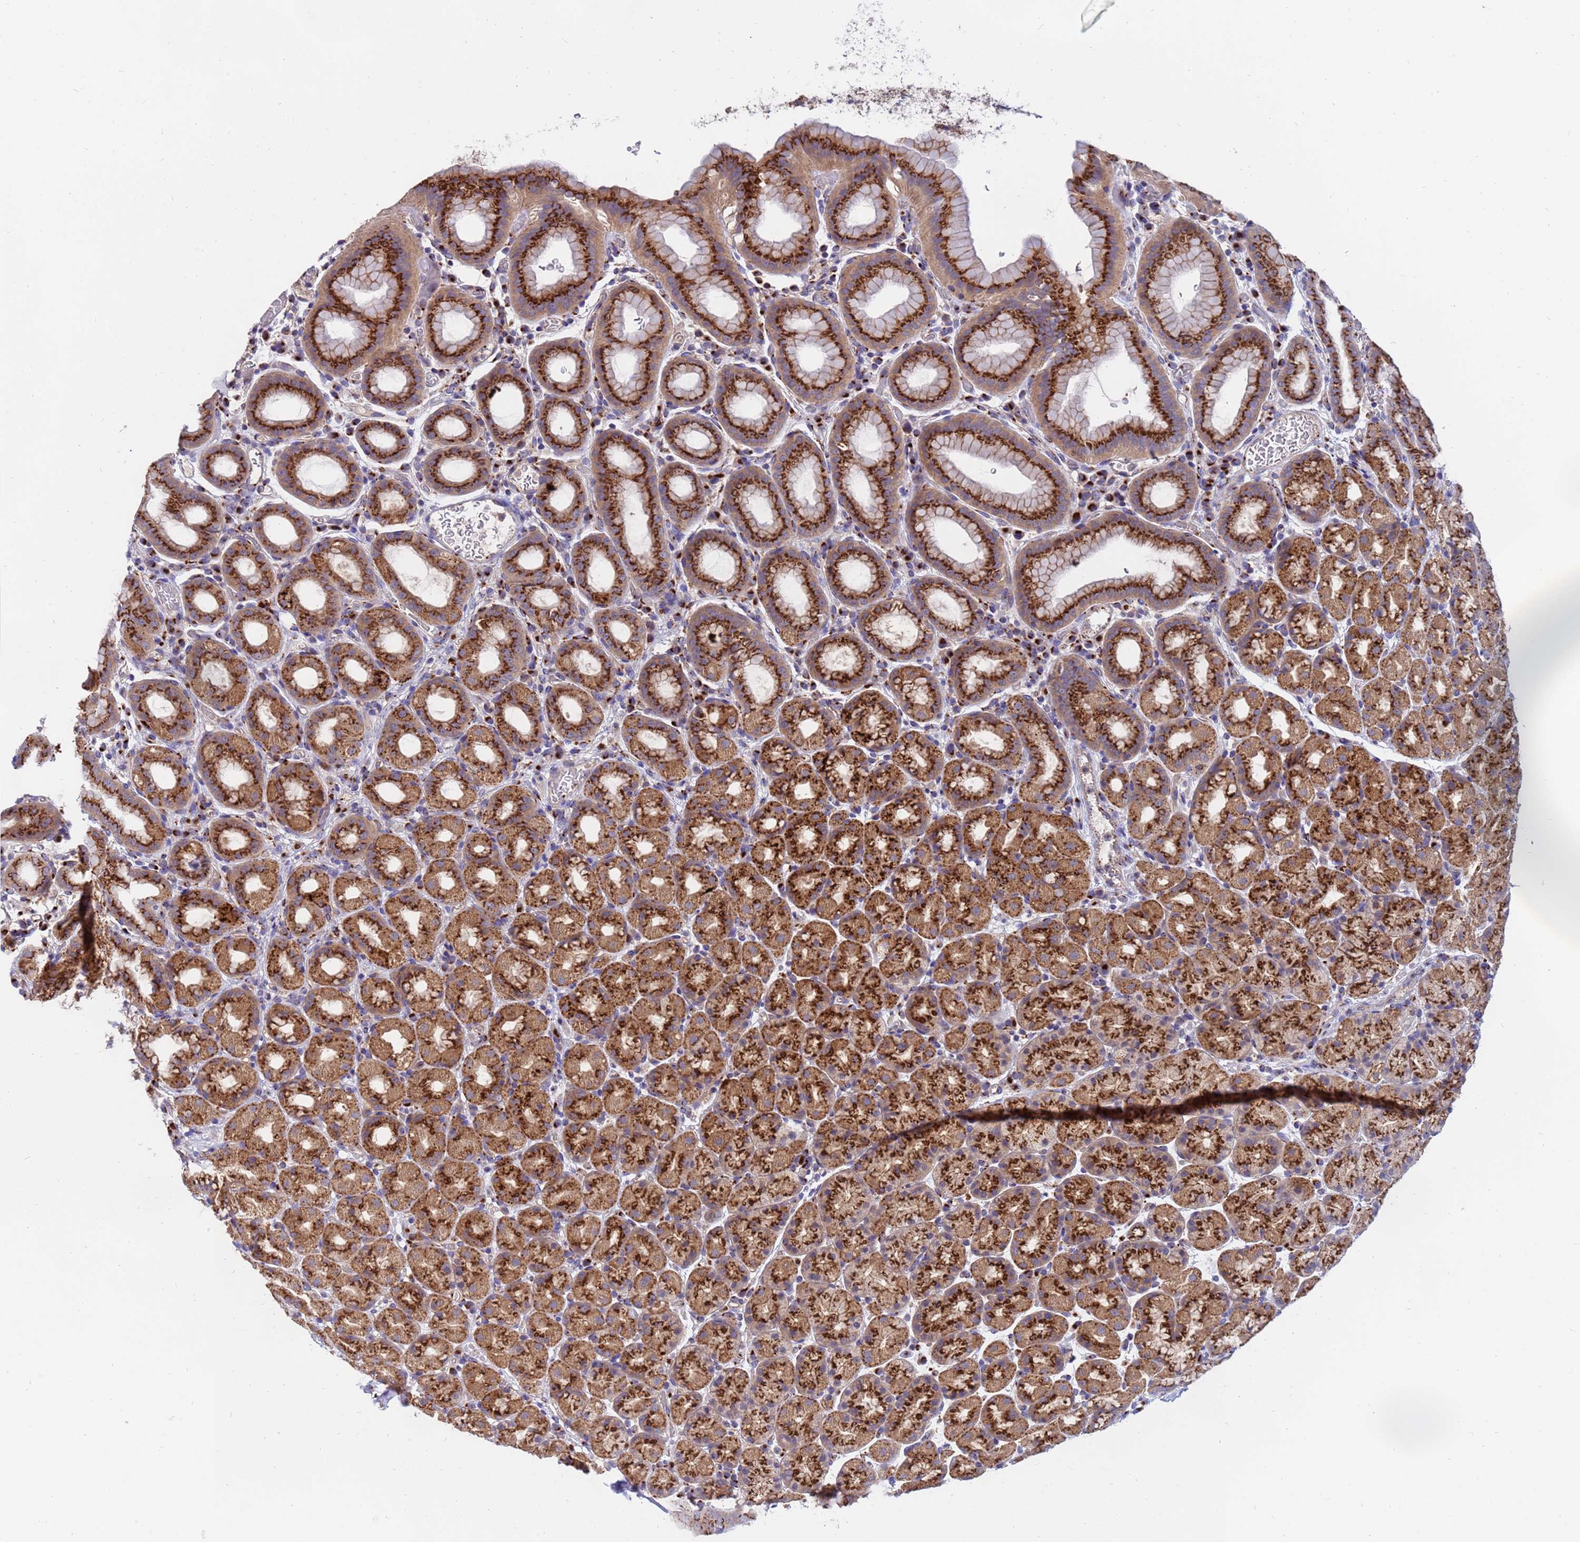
{"staining": {"intensity": "strong", "quantity": ">75%", "location": "cytoplasmic/membranous"}, "tissue": "stomach", "cell_type": "Glandular cells", "image_type": "normal", "snomed": [{"axis": "morphology", "description": "Normal tissue, NOS"}, {"axis": "topography", "description": "Stomach, upper"}, {"axis": "topography", "description": "Stomach, lower"}, {"axis": "topography", "description": "Small intestine"}], "caption": "Strong cytoplasmic/membranous expression is present in approximately >75% of glandular cells in normal stomach.", "gene": "HPS3", "patient": {"sex": "male", "age": 68}}